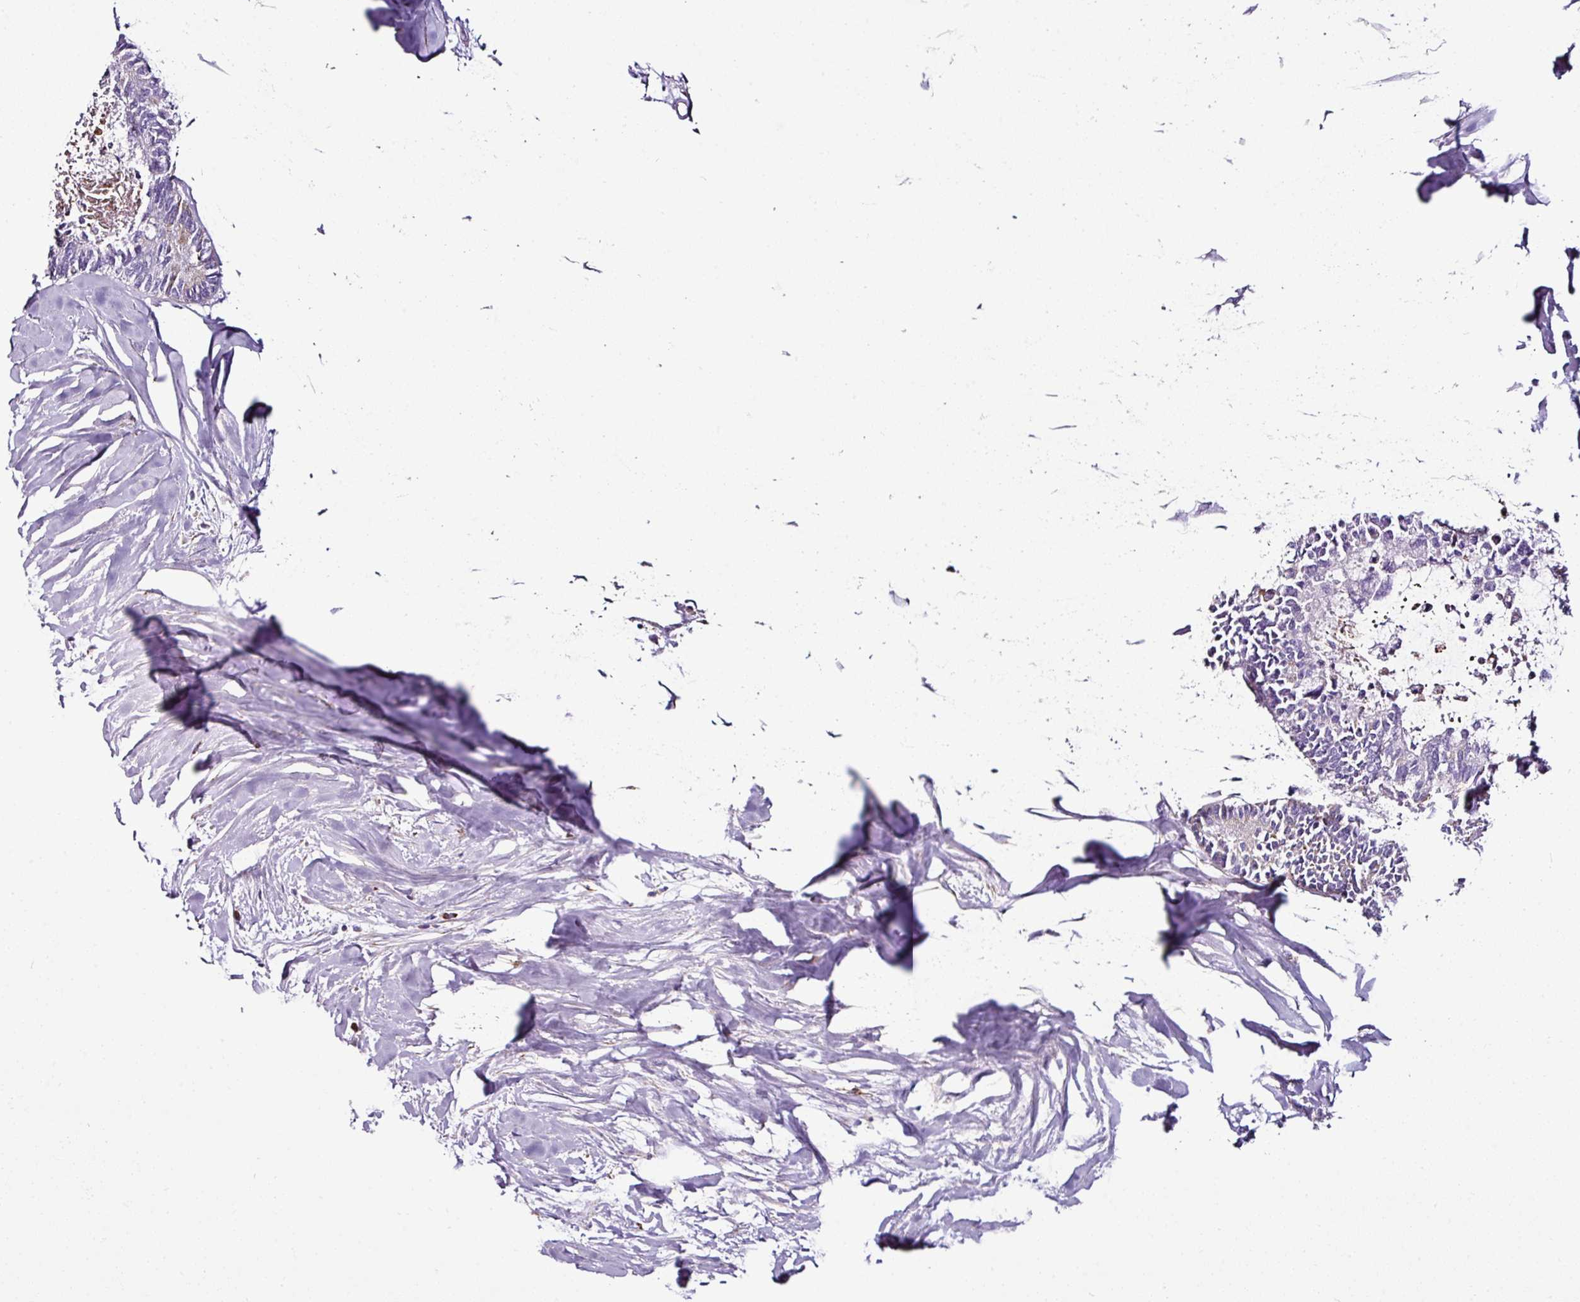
{"staining": {"intensity": "negative", "quantity": "none", "location": "none"}, "tissue": "colorectal cancer", "cell_type": "Tumor cells", "image_type": "cancer", "snomed": [{"axis": "morphology", "description": "Adenocarcinoma, NOS"}, {"axis": "topography", "description": "Colon"}, {"axis": "topography", "description": "Rectum"}], "caption": "Immunohistochemistry of adenocarcinoma (colorectal) shows no positivity in tumor cells.", "gene": "DPAGT1", "patient": {"sex": "male", "age": 57}}